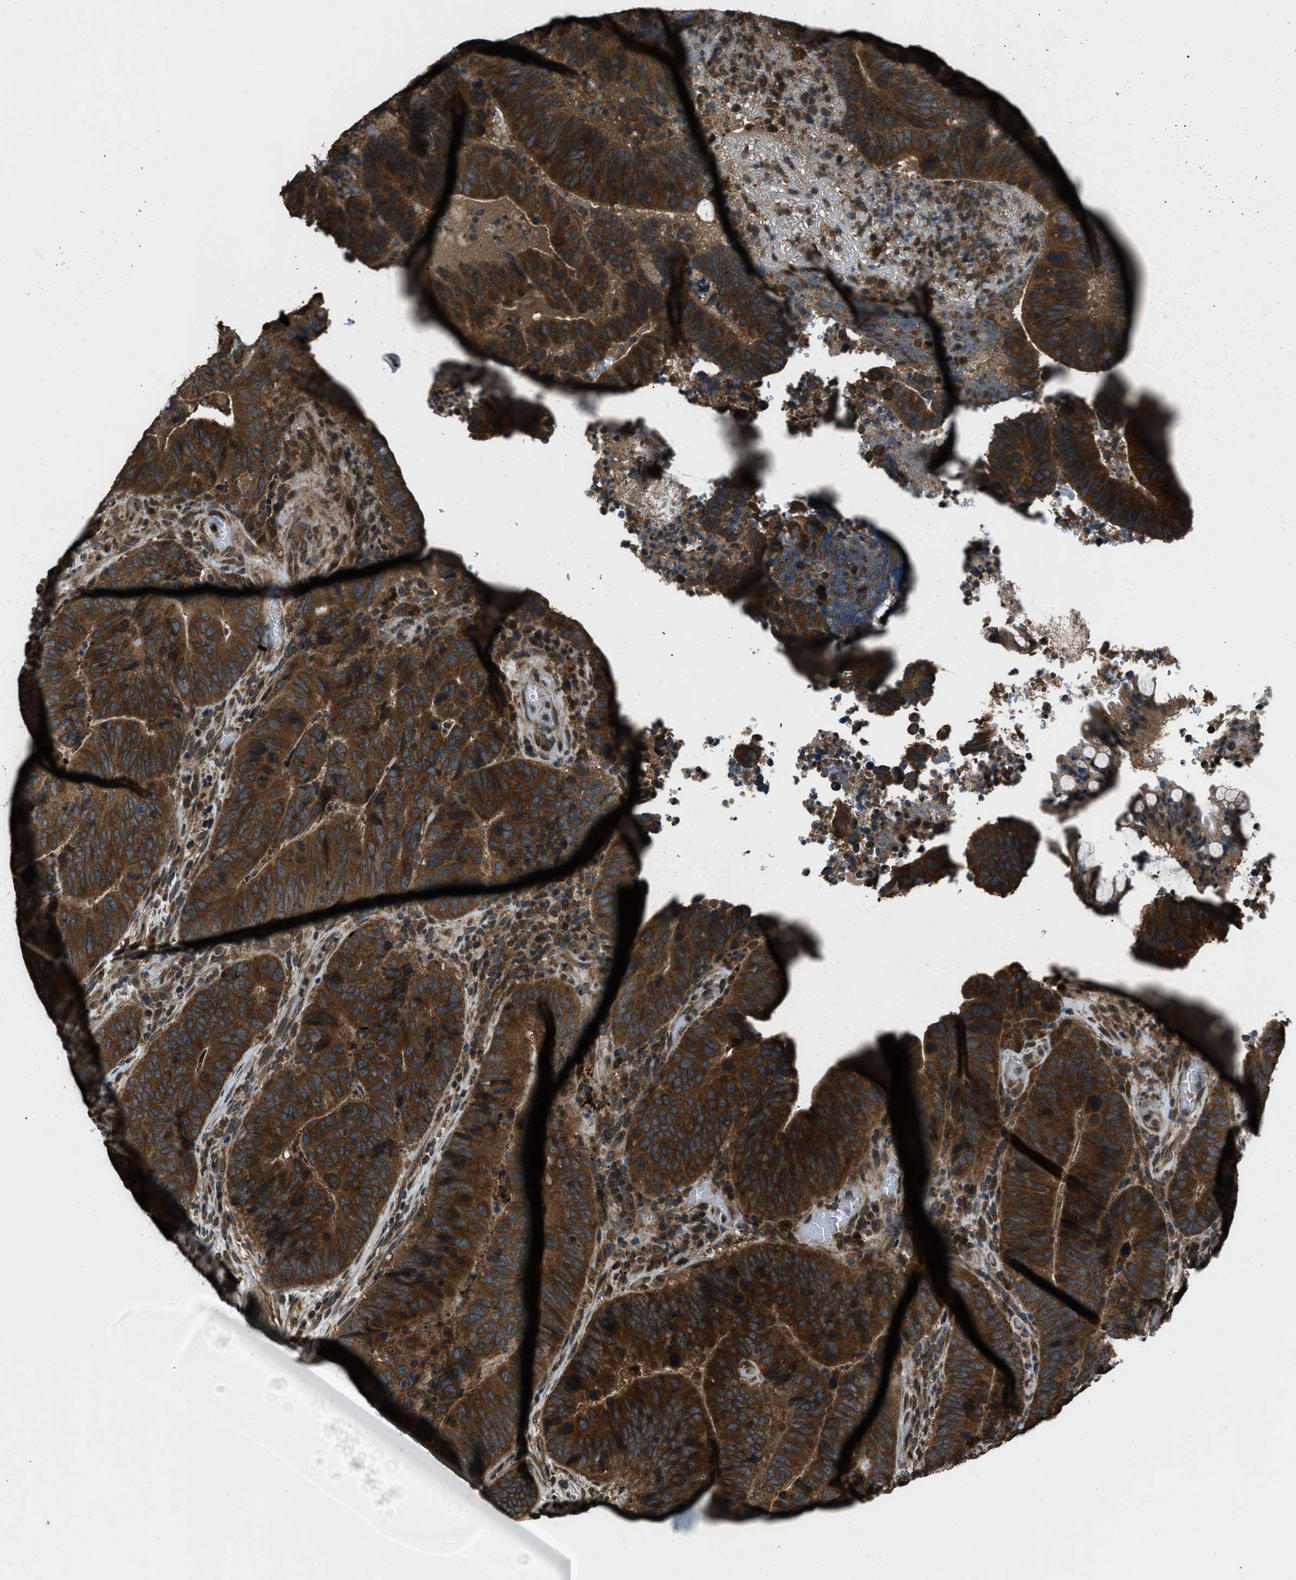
{"staining": {"intensity": "strong", "quantity": ">75%", "location": "cytoplasmic/membranous"}, "tissue": "colorectal cancer", "cell_type": "Tumor cells", "image_type": "cancer", "snomed": [{"axis": "morphology", "description": "Adenocarcinoma, NOS"}, {"axis": "topography", "description": "Colon"}], "caption": "Protein expression analysis of human colorectal cancer reveals strong cytoplasmic/membranous expression in about >75% of tumor cells.", "gene": "TRIM4", "patient": {"sex": "male", "age": 56}}